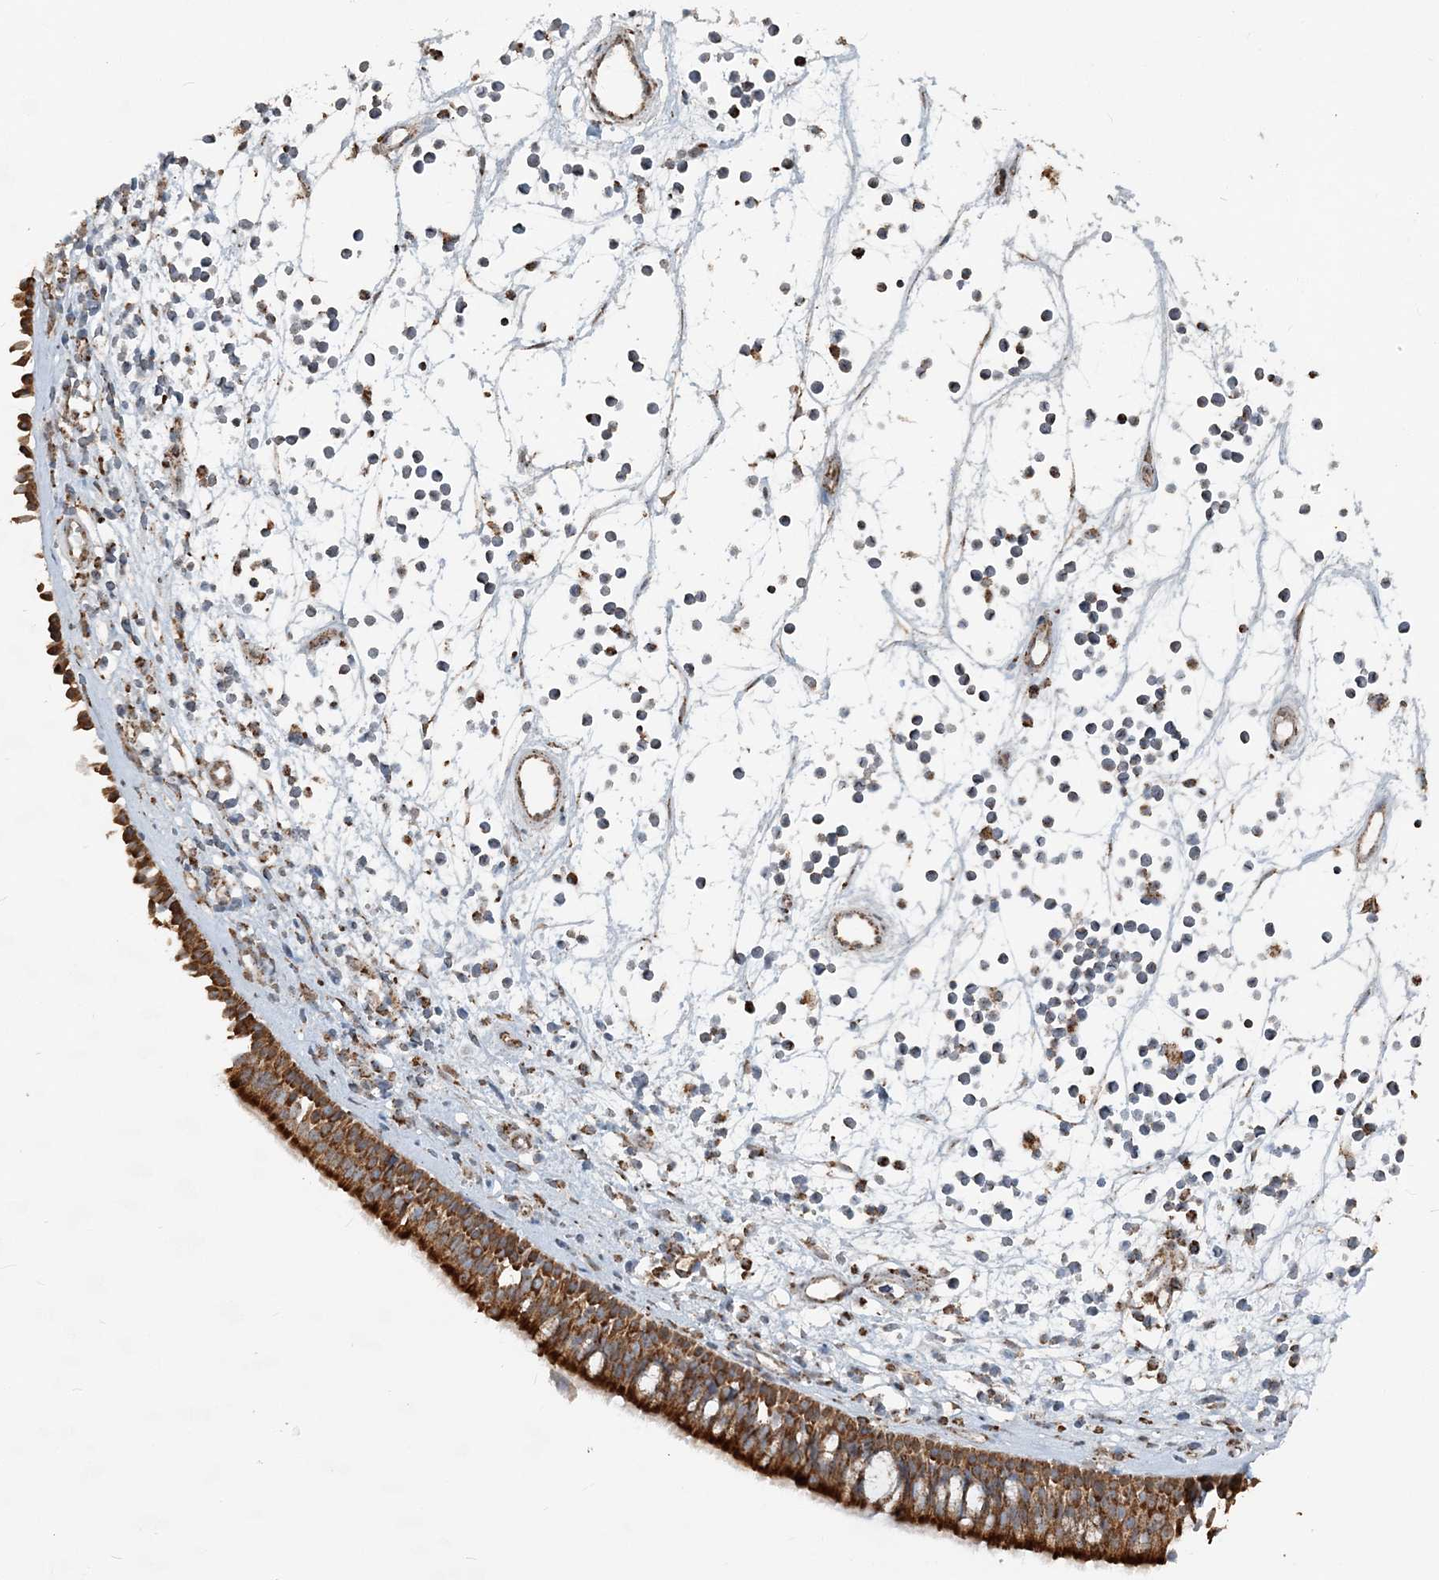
{"staining": {"intensity": "strong", "quantity": ">75%", "location": "cytoplasmic/membranous"}, "tissue": "nasopharynx", "cell_type": "Respiratory epithelial cells", "image_type": "normal", "snomed": [{"axis": "morphology", "description": "Normal tissue, NOS"}, {"axis": "morphology", "description": "Inflammation, NOS"}, {"axis": "morphology", "description": "Malignant melanoma, Metastatic site"}, {"axis": "topography", "description": "Nasopharynx"}], "caption": "Immunohistochemical staining of benign human nasopharynx shows >75% levels of strong cytoplasmic/membranous protein expression in approximately >75% of respiratory epithelial cells. (DAB (3,3'-diaminobenzidine) IHC with brightfield microscopy, high magnification).", "gene": "SUCLG1", "patient": {"sex": "male", "age": 70}}